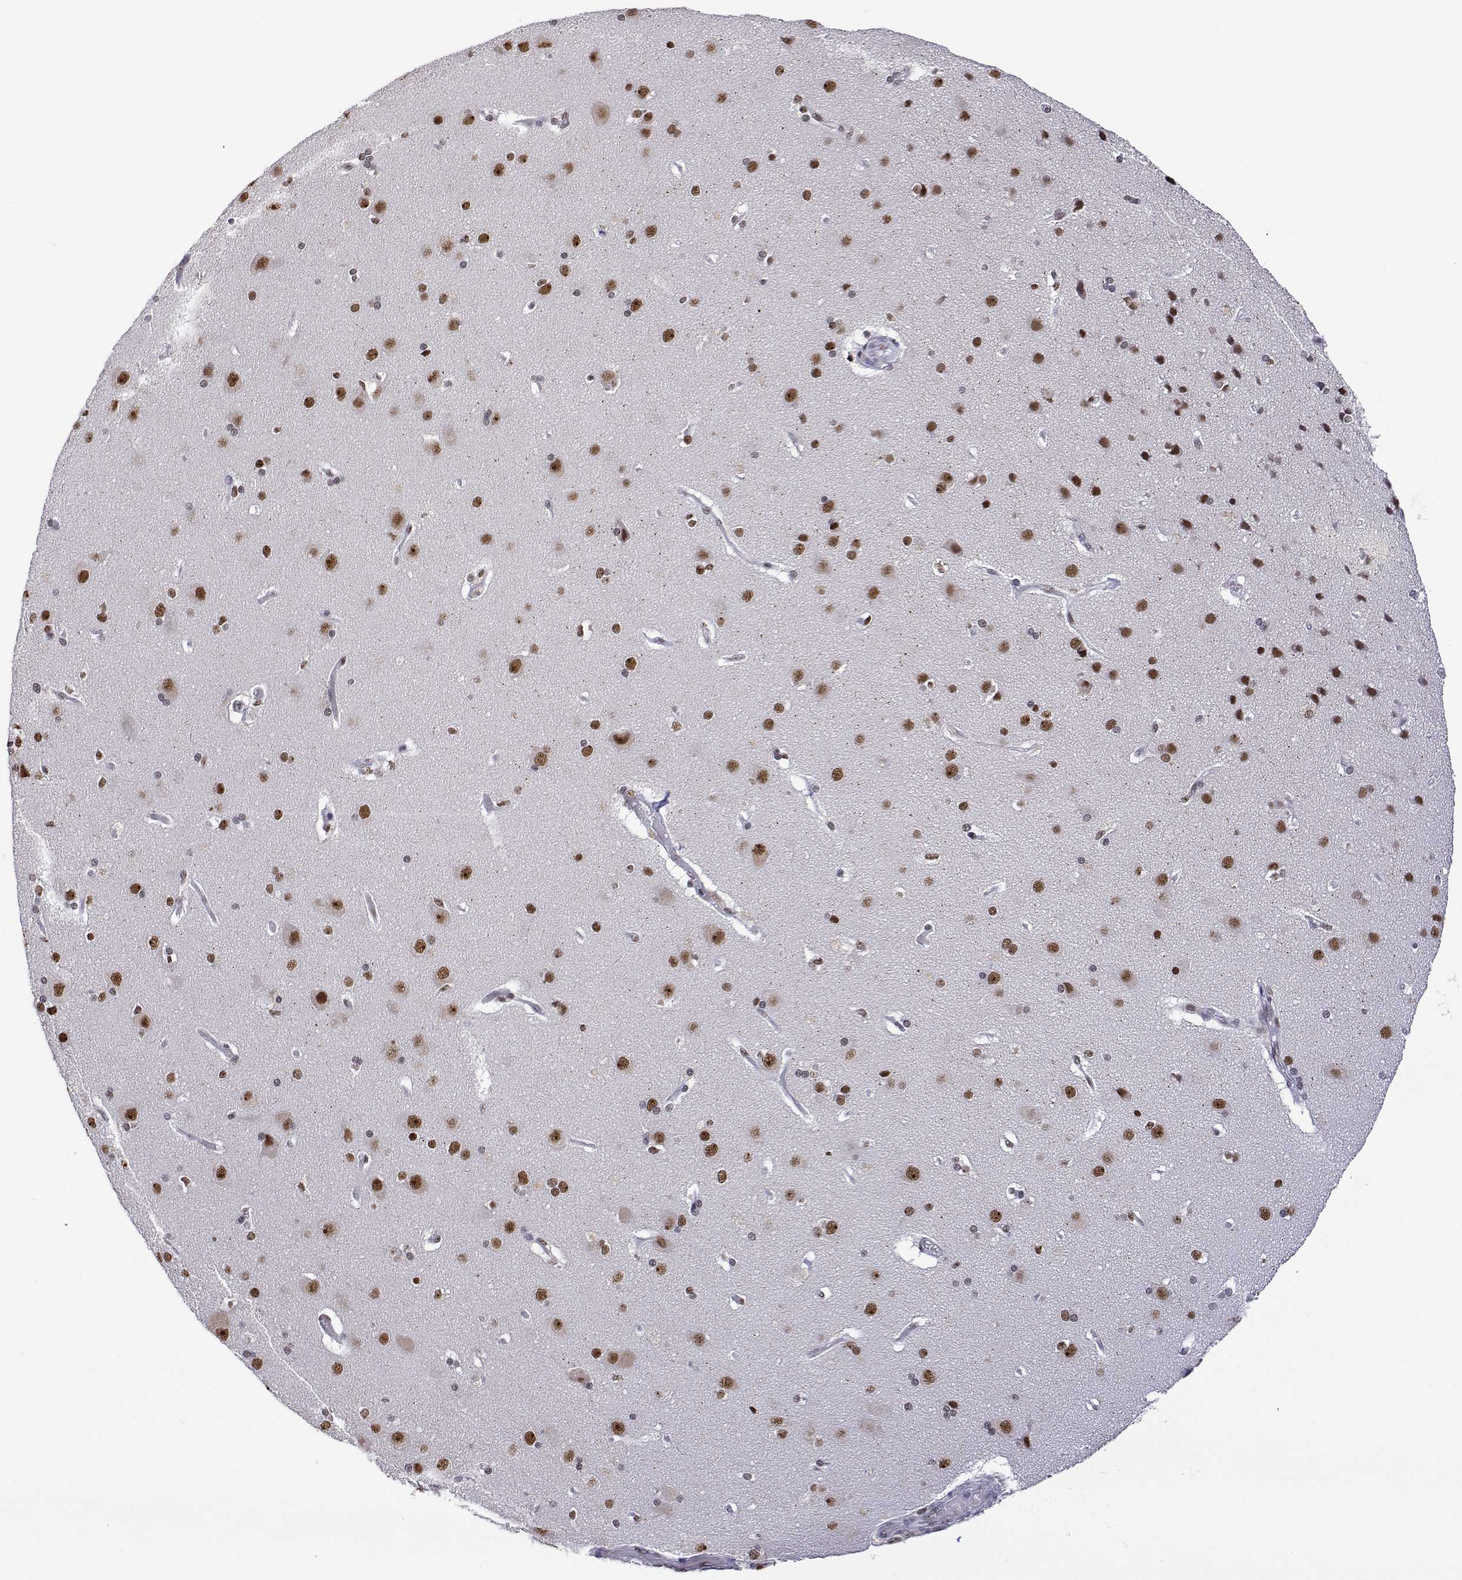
{"staining": {"intensity": "negative", "quantity": "none", "location": "none"}, "tissue": "cerebral cortex", "cell_type": "Endothelial cells", "image_type": "normal", "snomed": [{"axis": "morphology", "description": "Normal tissue, NOS"}, {"axis": "morphology", "description": "Glioma, malignant, High grade"}, {"axis": "topography", "description": "Cerebral cortex"}], "caption": "There is no significant expression in endothelial cells of cerebral cortex.", "gene": "ADAR", "patient": {"sex": "male", "age": 71}}